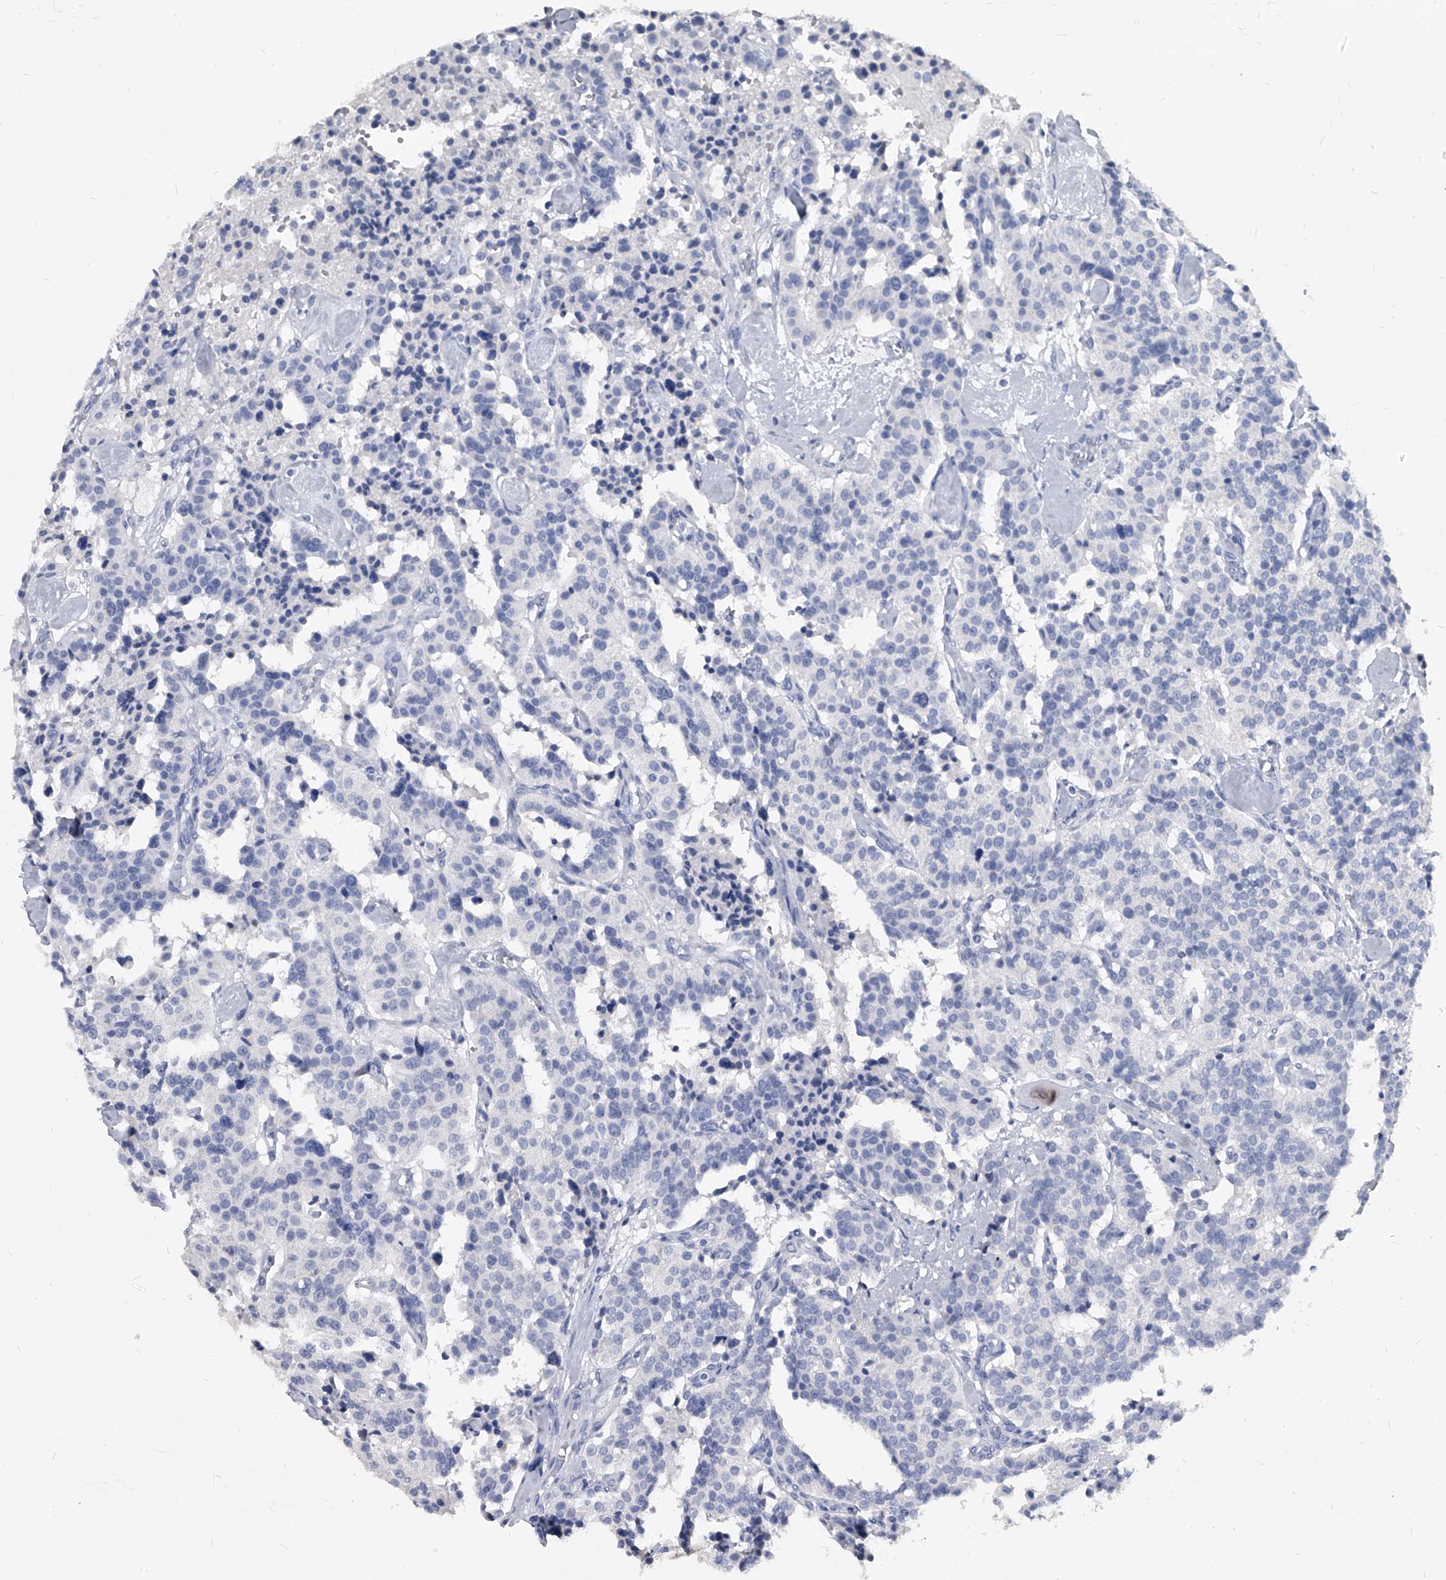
{"staining": {"intensity": "negative", "quantity": "none", "location": "none"}, "tissue": "carcinoid", "cell_type": "Tumor cells", "image_type": "cancer", "snomed": [{"axis": "morphology", "description": "Carcinoid, malignant, NOS"}, {"axis": "topography", "description": "Lung"}], "caption": "High magnification brightfield microscopy of carcinoid (malignant) stained with DAB (brown) and counterstained with hematoxylin (blue): tumor cells show no significant positivity.", "gene": "BCAS1", "patient": {"sex": "male", "age": 30}}